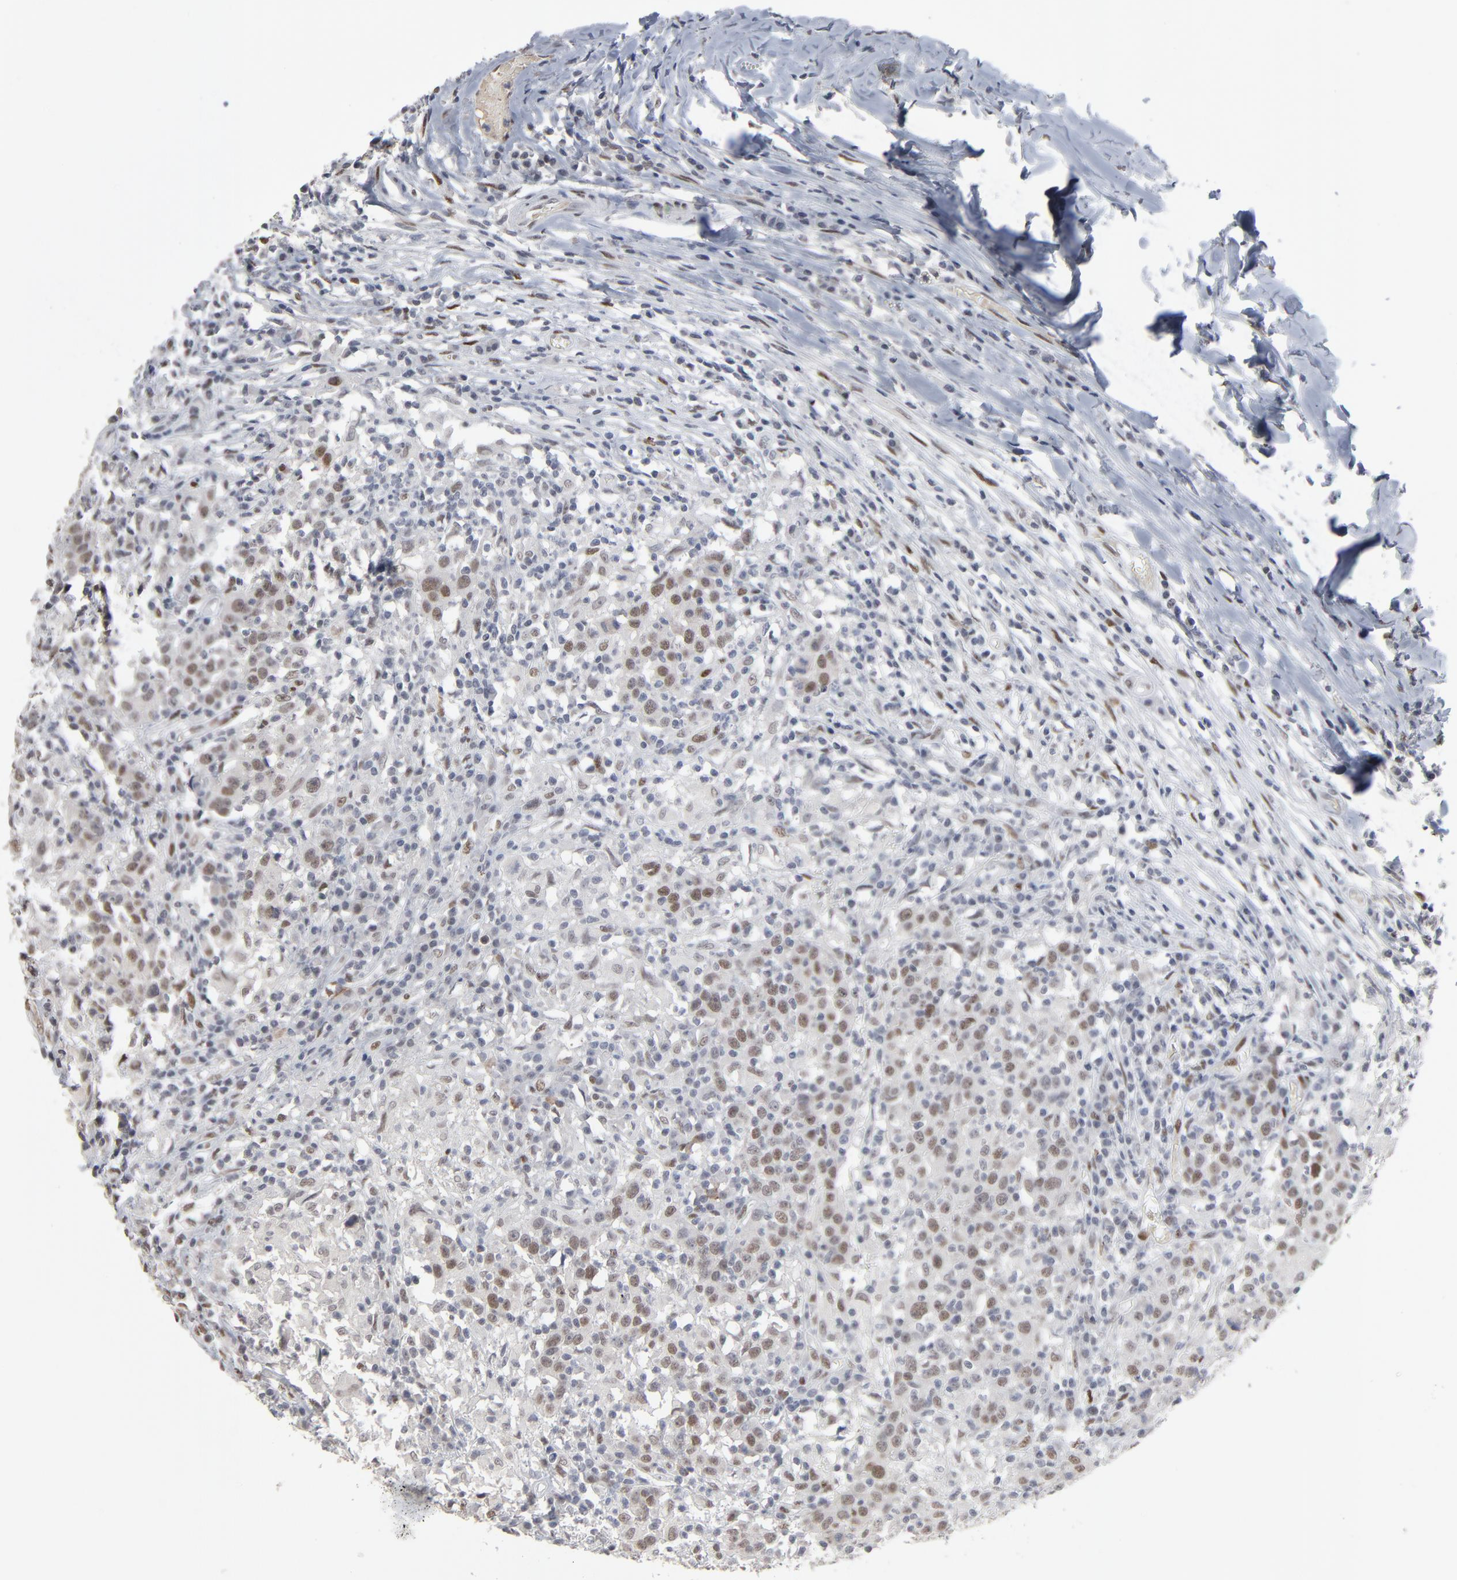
{"staining": {"intensity": "moderate", "quantity": "<25%", "location": "nuclear"}, "tissue": "head and neck cancer", "cell_type": "Tumor cells", "image_type": "cancer", "snomed": [{"axis": "morphology", "description": "Adenocarcinoma, NOS"}, {"axis": "topography", "description": "Salivary gland"}, {"axis": "topography", "description": "Head-Neck"}], "caption": "This histopathology image shows immunohistochemistry (IHC) staining of head and neck adenocarcinoma, with low moderate nuclear staining in about <25% of tumor cells.", "gene": "ATF7", "patient": {"sex": "female", "age": 65}}